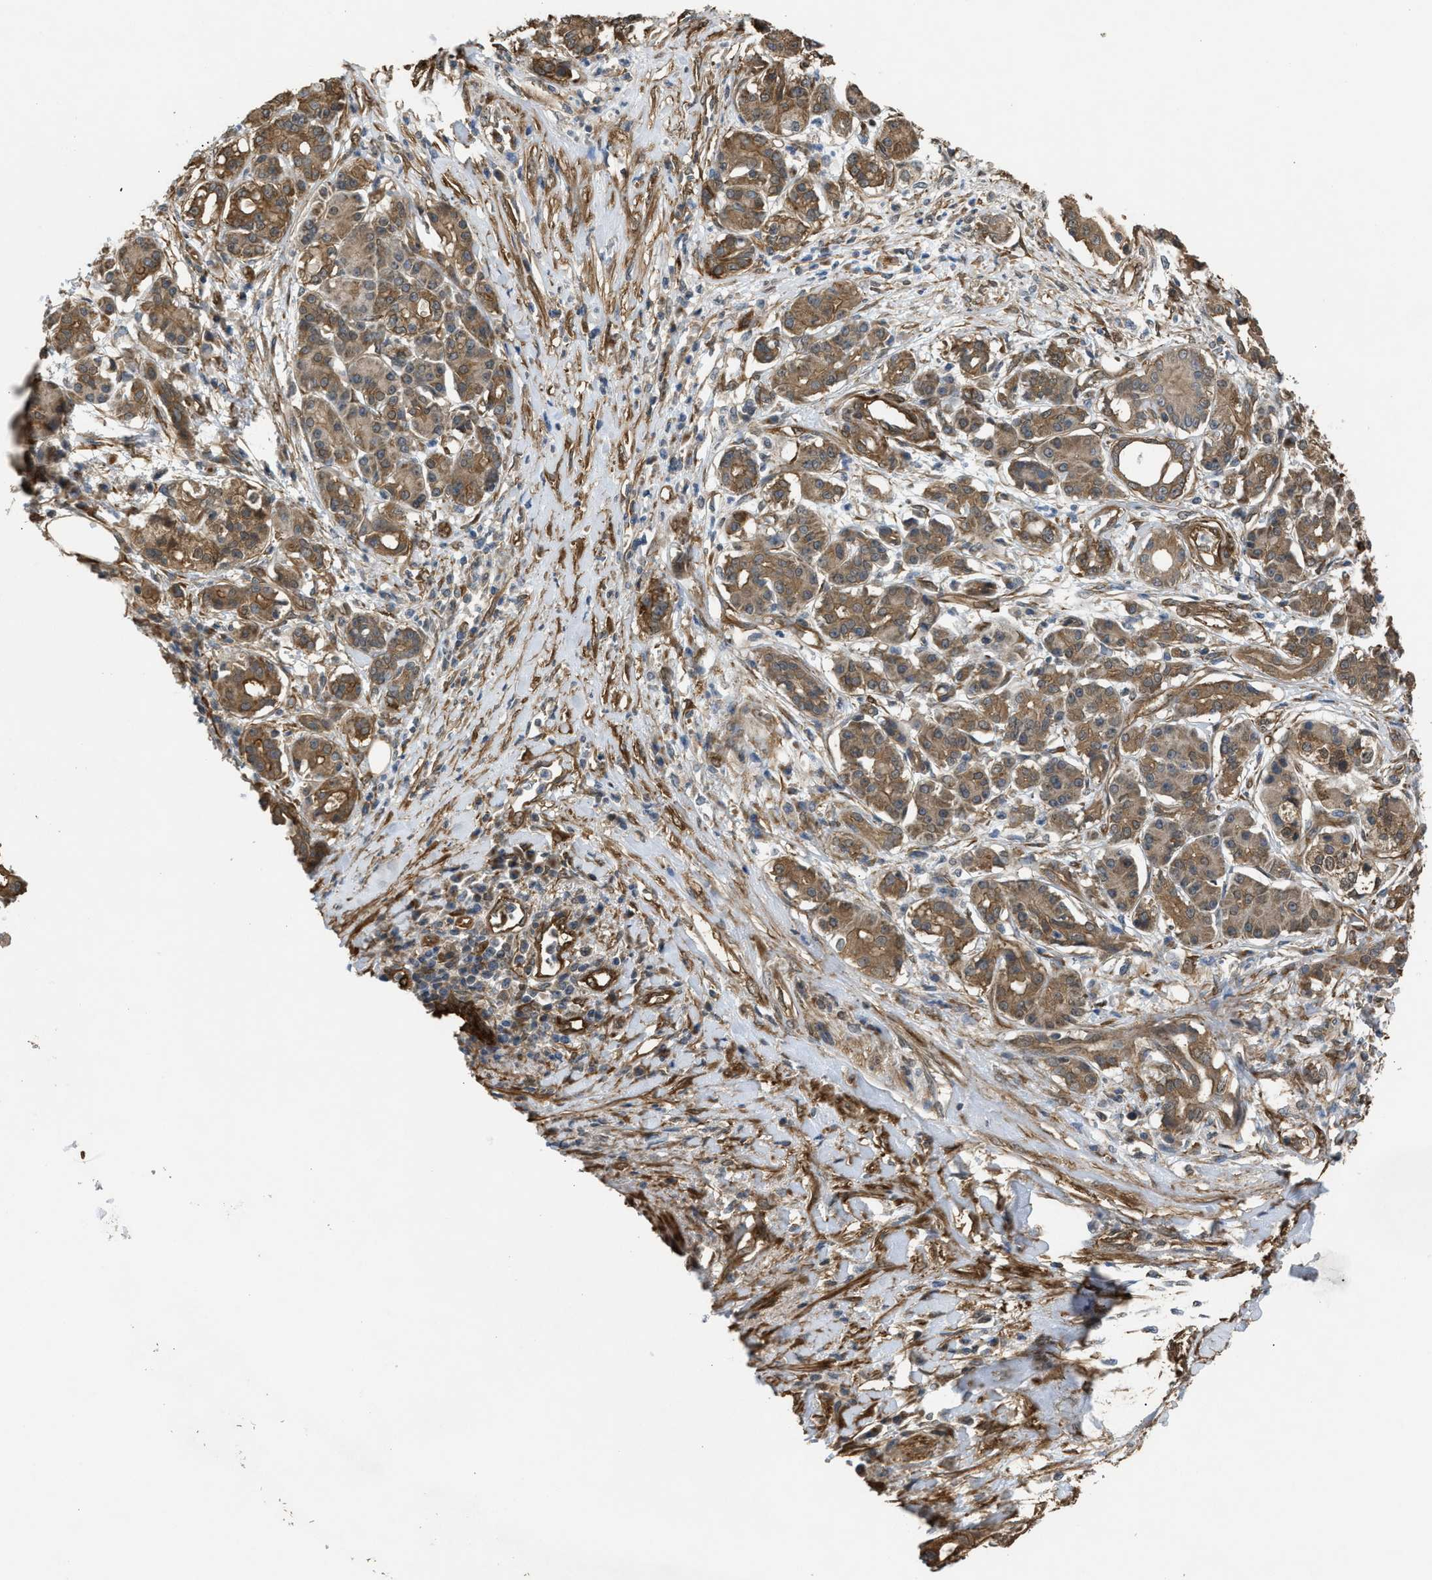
{"staining": {"intensity": "moderate", "quantity": ">75%", "location": "cytoplasmic/membranous"}, "tissue": "pancreatic cancer", "cell_type": "Tumor cells", "image_type": "cancer", "snomed": [{"axis": "morphology", "description": "Adenocarcinoma, NOS"}, {"axis": "topography", "description": "Pancreas"}], "caption": "A micrograph showing moderate cytoplasmic/membranous staining in about >75% of tumor cells in adenocarcinoma (pancreatic), as visualized by brown immunohistochemical staining.", "gene": "BAG3", "patient": {"sex": "female", "age": 56}}